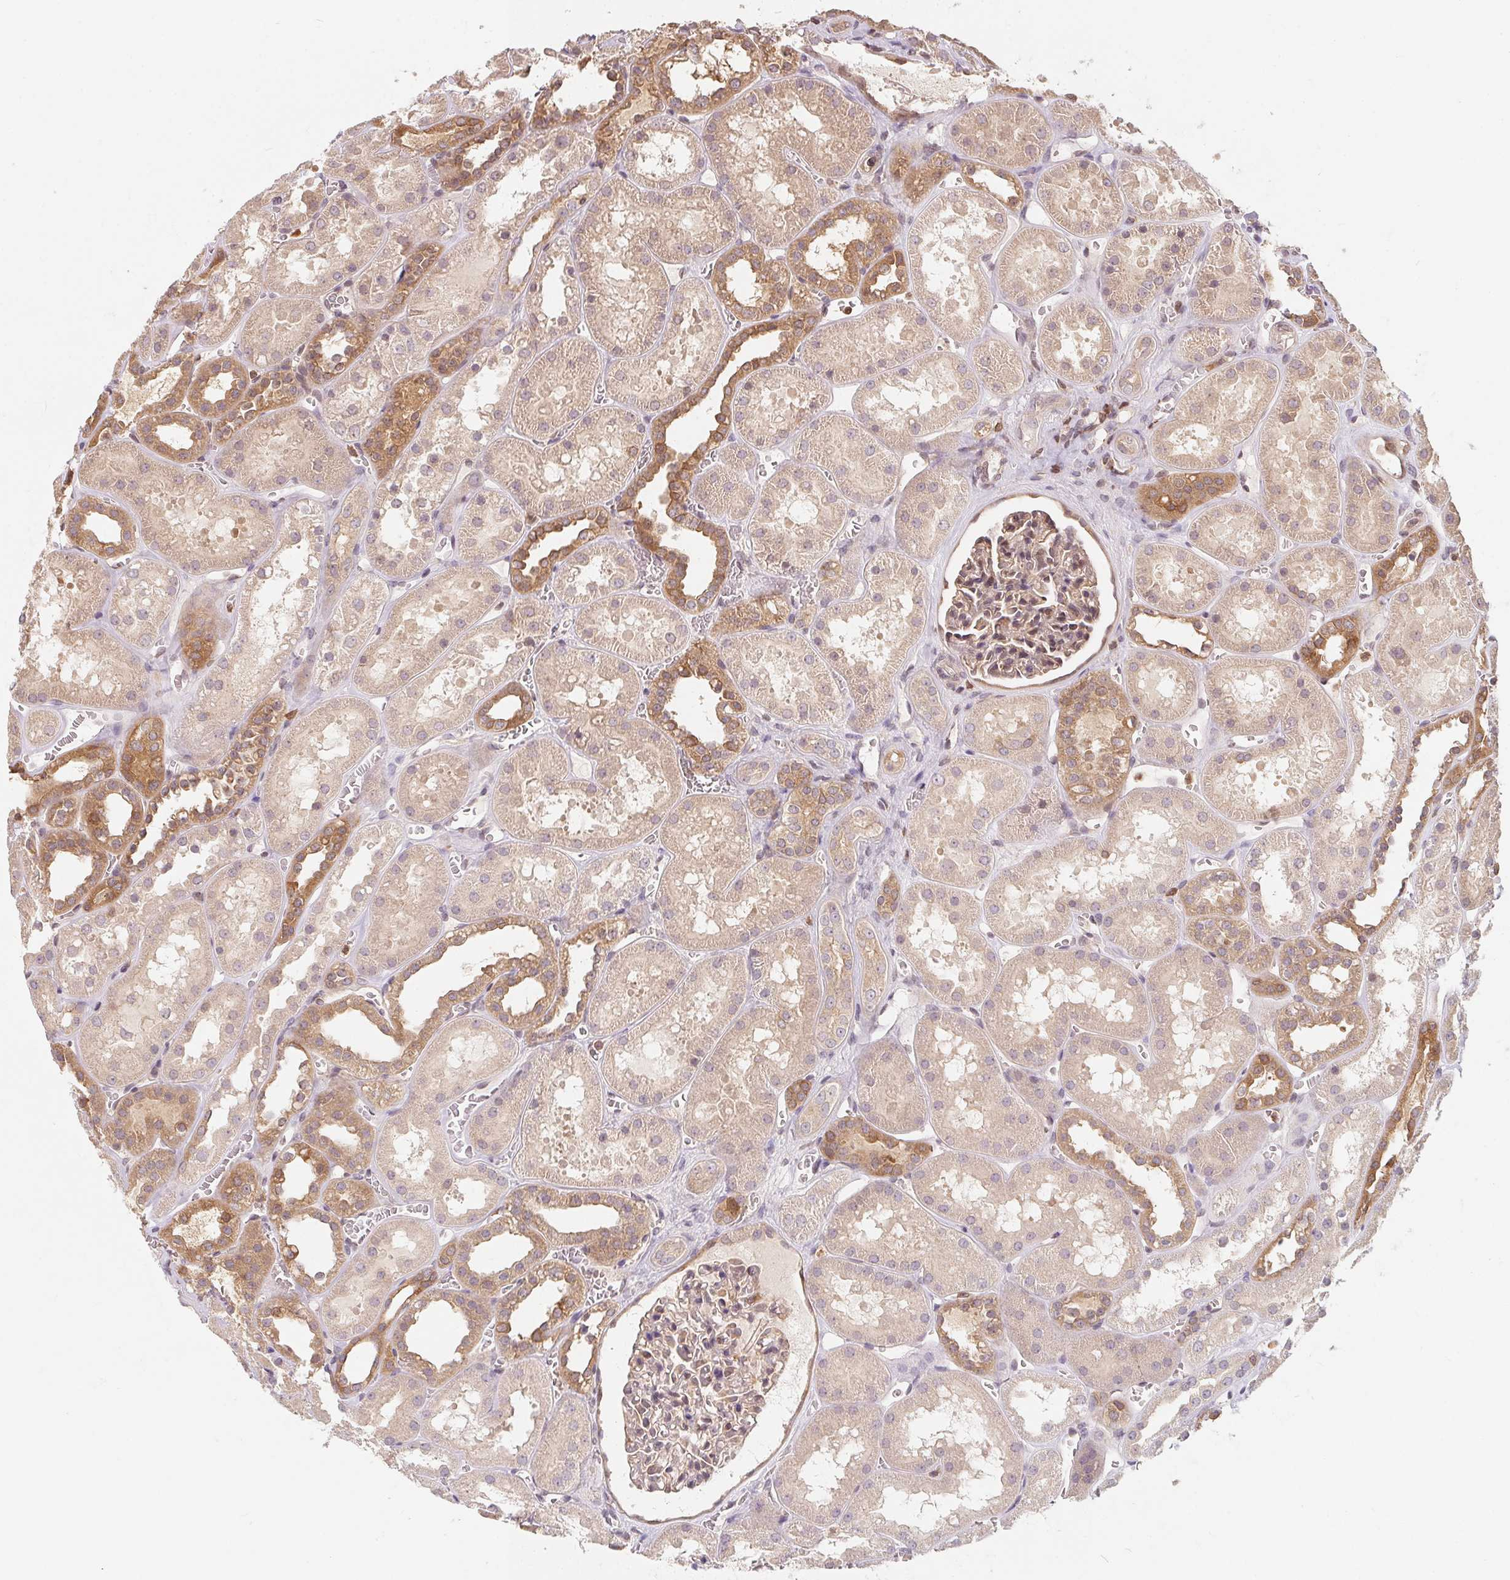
{"staining": {"intensity": "weak", "quantity": "25%-75%", "location": "cytoplasmic/membranous,nuclear"}, "tissue": "kidney", "cell_type": "Cells in glomeruli", "image_type": "normal", "snomed": [{"axis": "morphology", "description": "Normal tissue, NOS"}, {"axis": "topography", "description": "Kidney"}], "caption": "Kidney stained with DAB (3,3'-diaminobenzidine) IHC demonstrates low levels of weak cytoplasmic/membranous,nuclear expression in about 25%-75% of cells in glomeruli. Using DAB (brown) and hematoxylin (blue) stains, captured at high magnification using brightfield microscopy.", "gene": "ANKRD13A", "patient": {"sex": "female", "age": 41}}